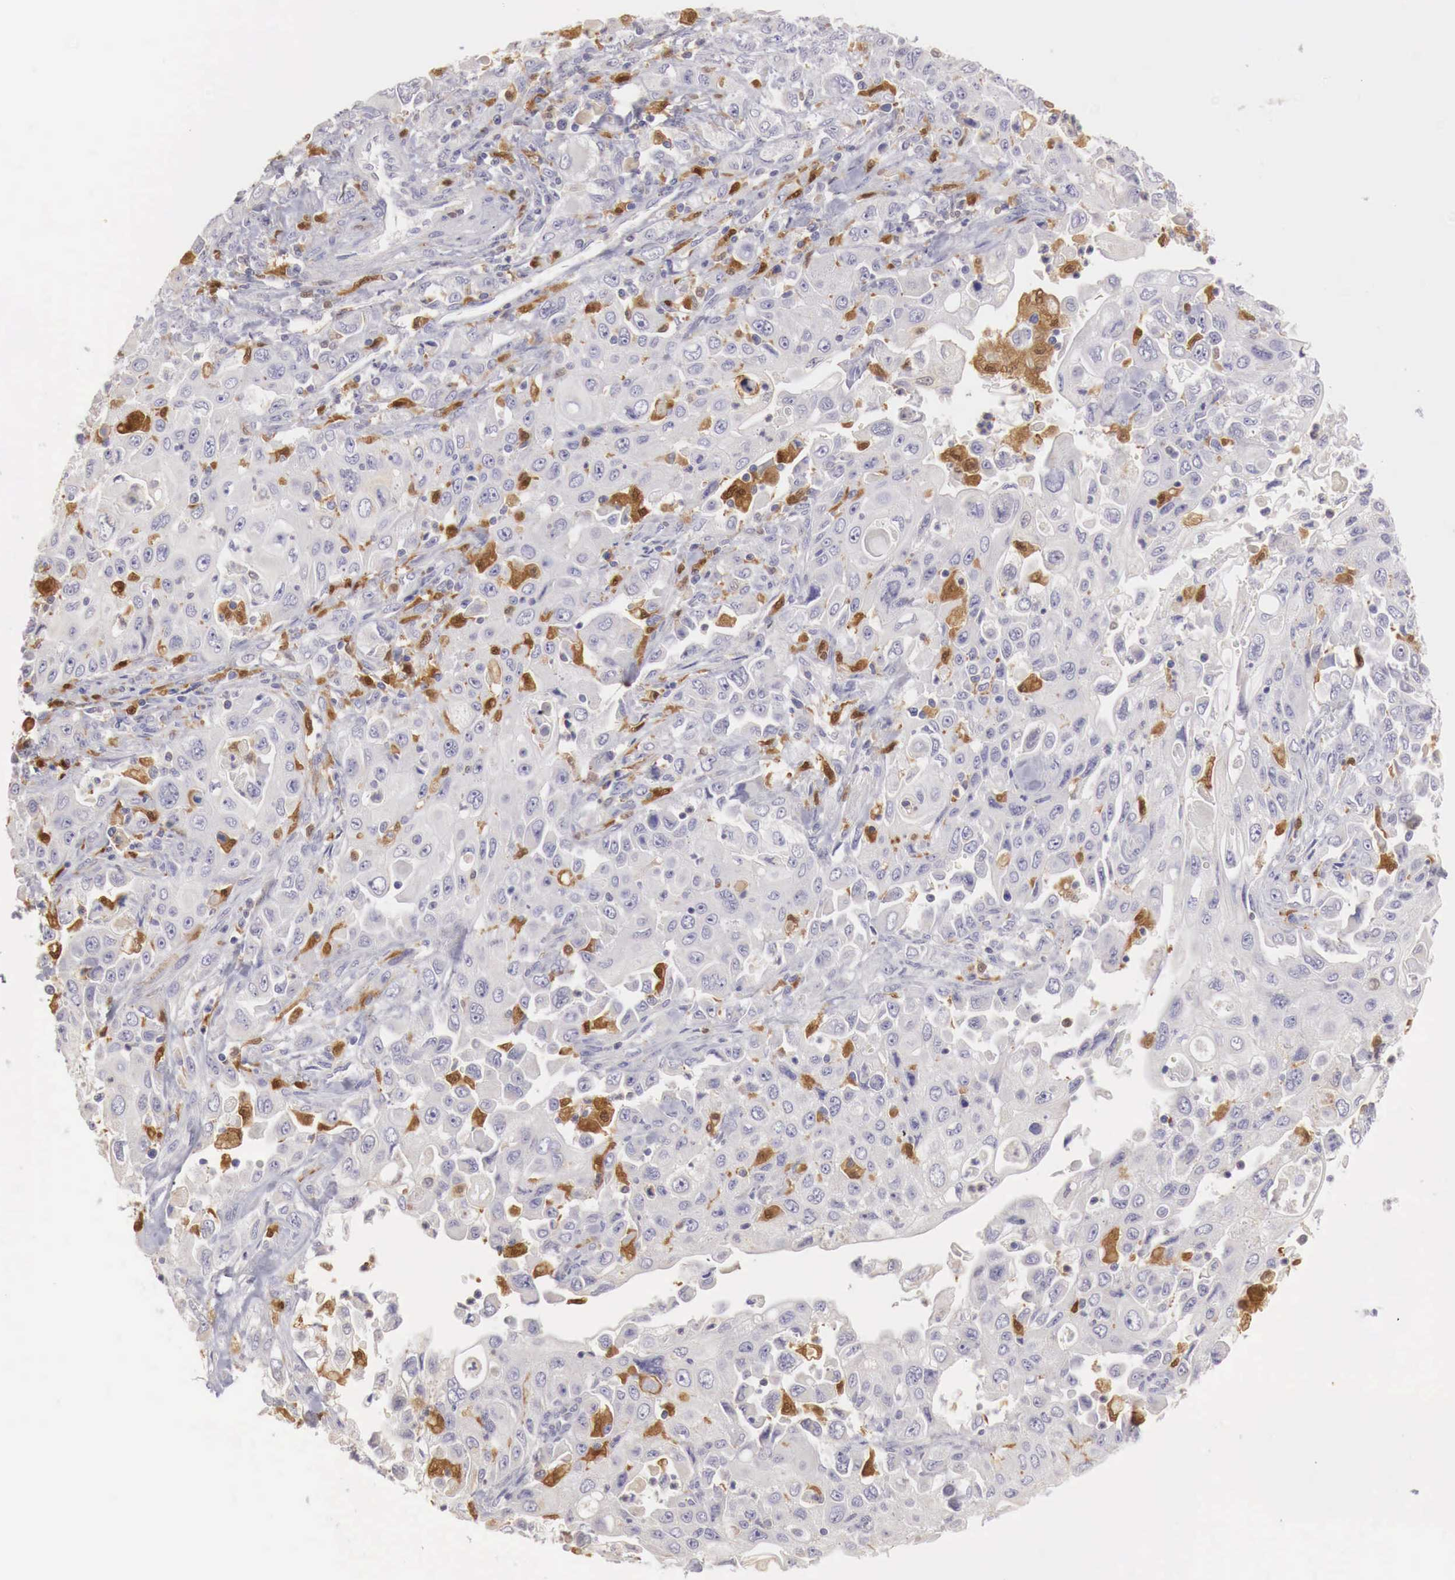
{"staining": {"intensity": "moderate", "quantity": "25%-75%", "location": "cytoplasmic/membranous"}, "tissue": "pancreatic cancer", "cell_type": "Tumor cells", "image_type": "cancer", "snomed": [{"axis": "morphology", "description": "Adenocarcinoma, NOS"}, {"axis": "topography", "description": "Pancreas"}], "caption": "Pancreatic cancer (adenocarcinoma) stained for a protein (brown) exhibits moderate cytoplasmic/membranous positive expression in about 25%-75% of tumor cells.", "gene": "RENBP", "patient": {"sex": "male", "age": 70}}